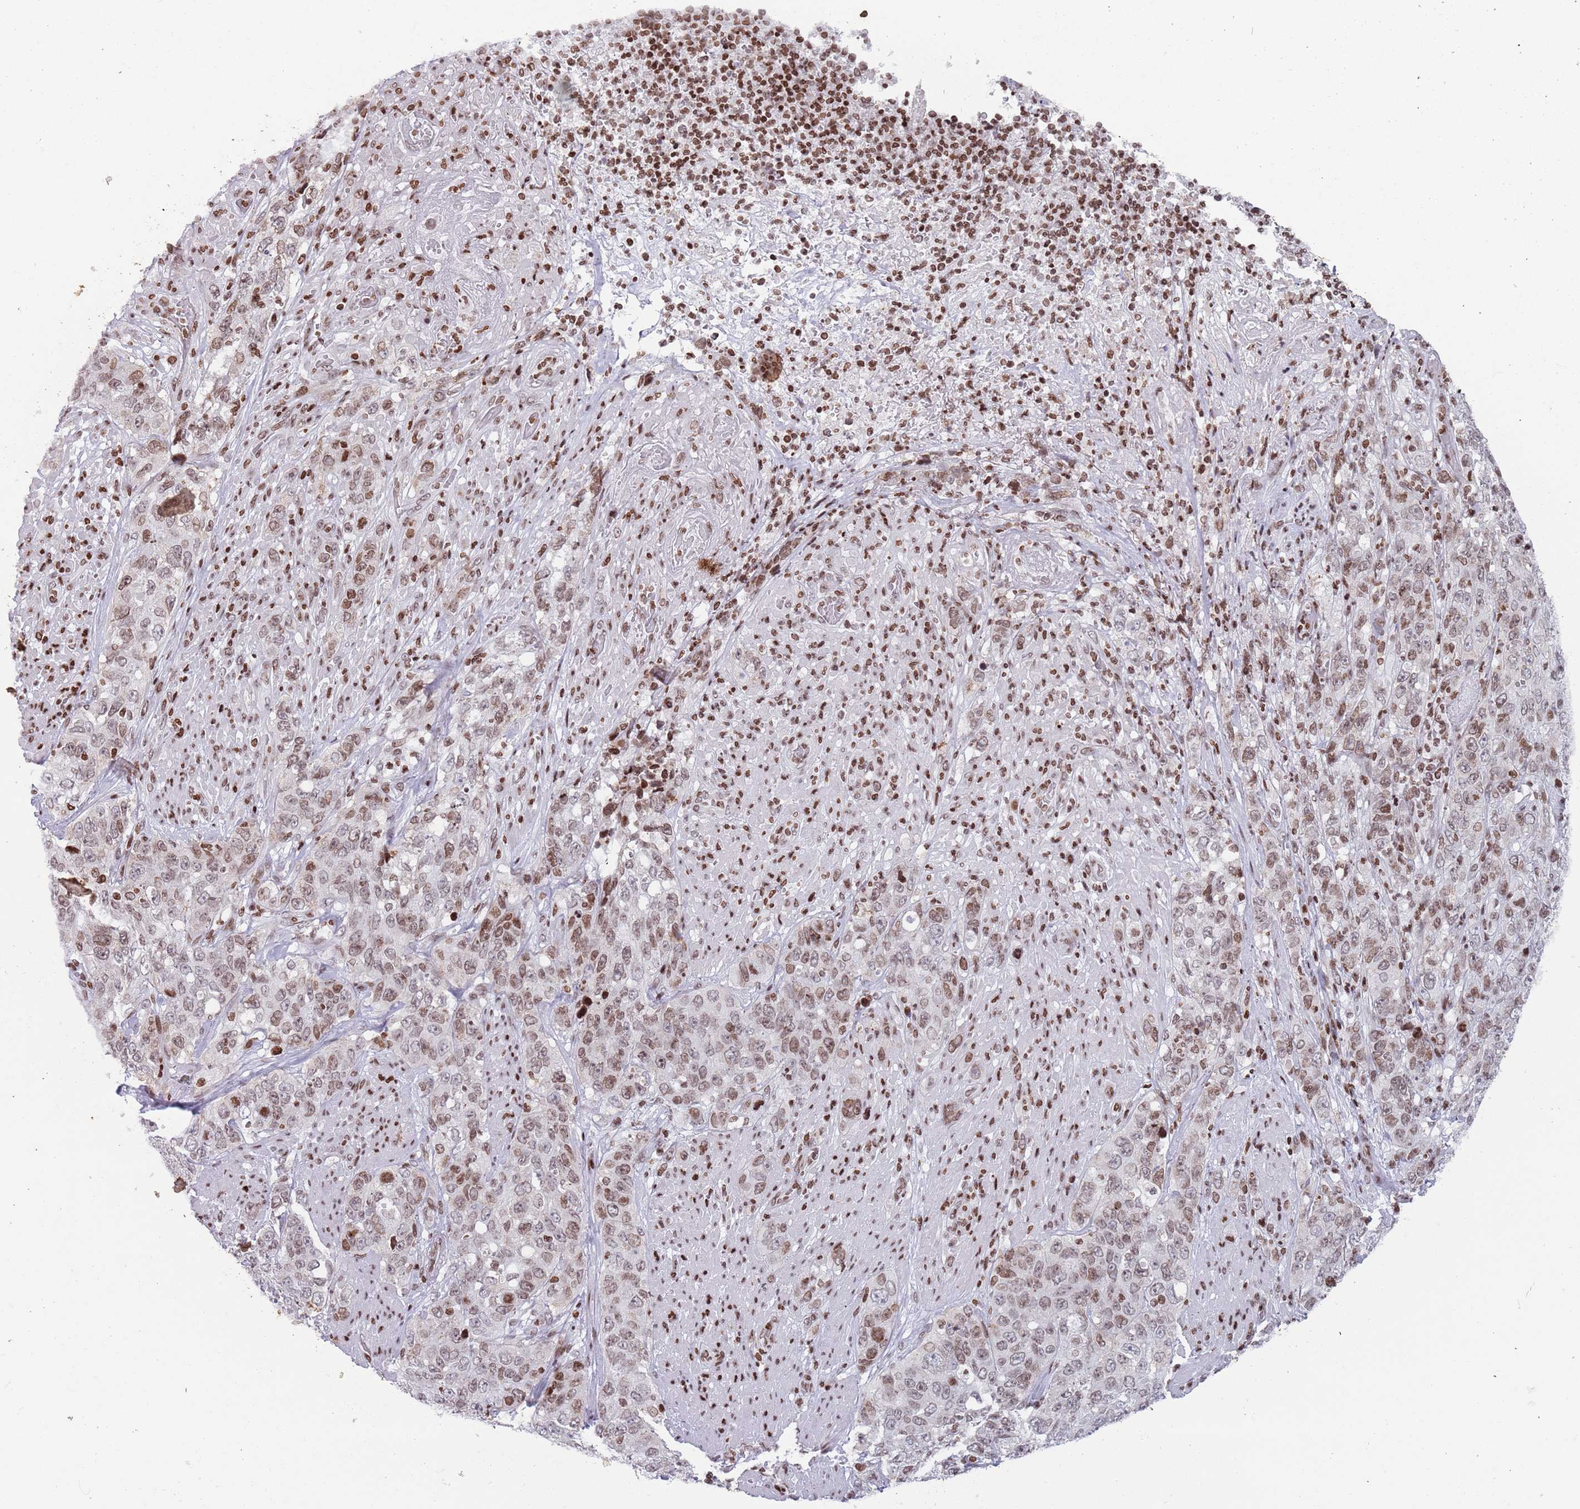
{"staining": {"intensity": "moderate", "quantity": "25%-75%", "location": "nuclear"}, "tissue": "stomach cancer", "cell_type": "Tumor cells", "image_type": "cancer", "snomed": [{"axis": "morphology", "description": "Adenocarcinoma, NOS"}, {"axis": "topography", "description": "Stomach"}], "caption": "Immunohistochemical staining of human stomach cancer (adenocarcinoma) exhibits medium levels of moderate nuclear expression in about 25%-75% of tumor cells.", "gene": "HDAC8", "patient": {"sex": "male", "age": 48}}